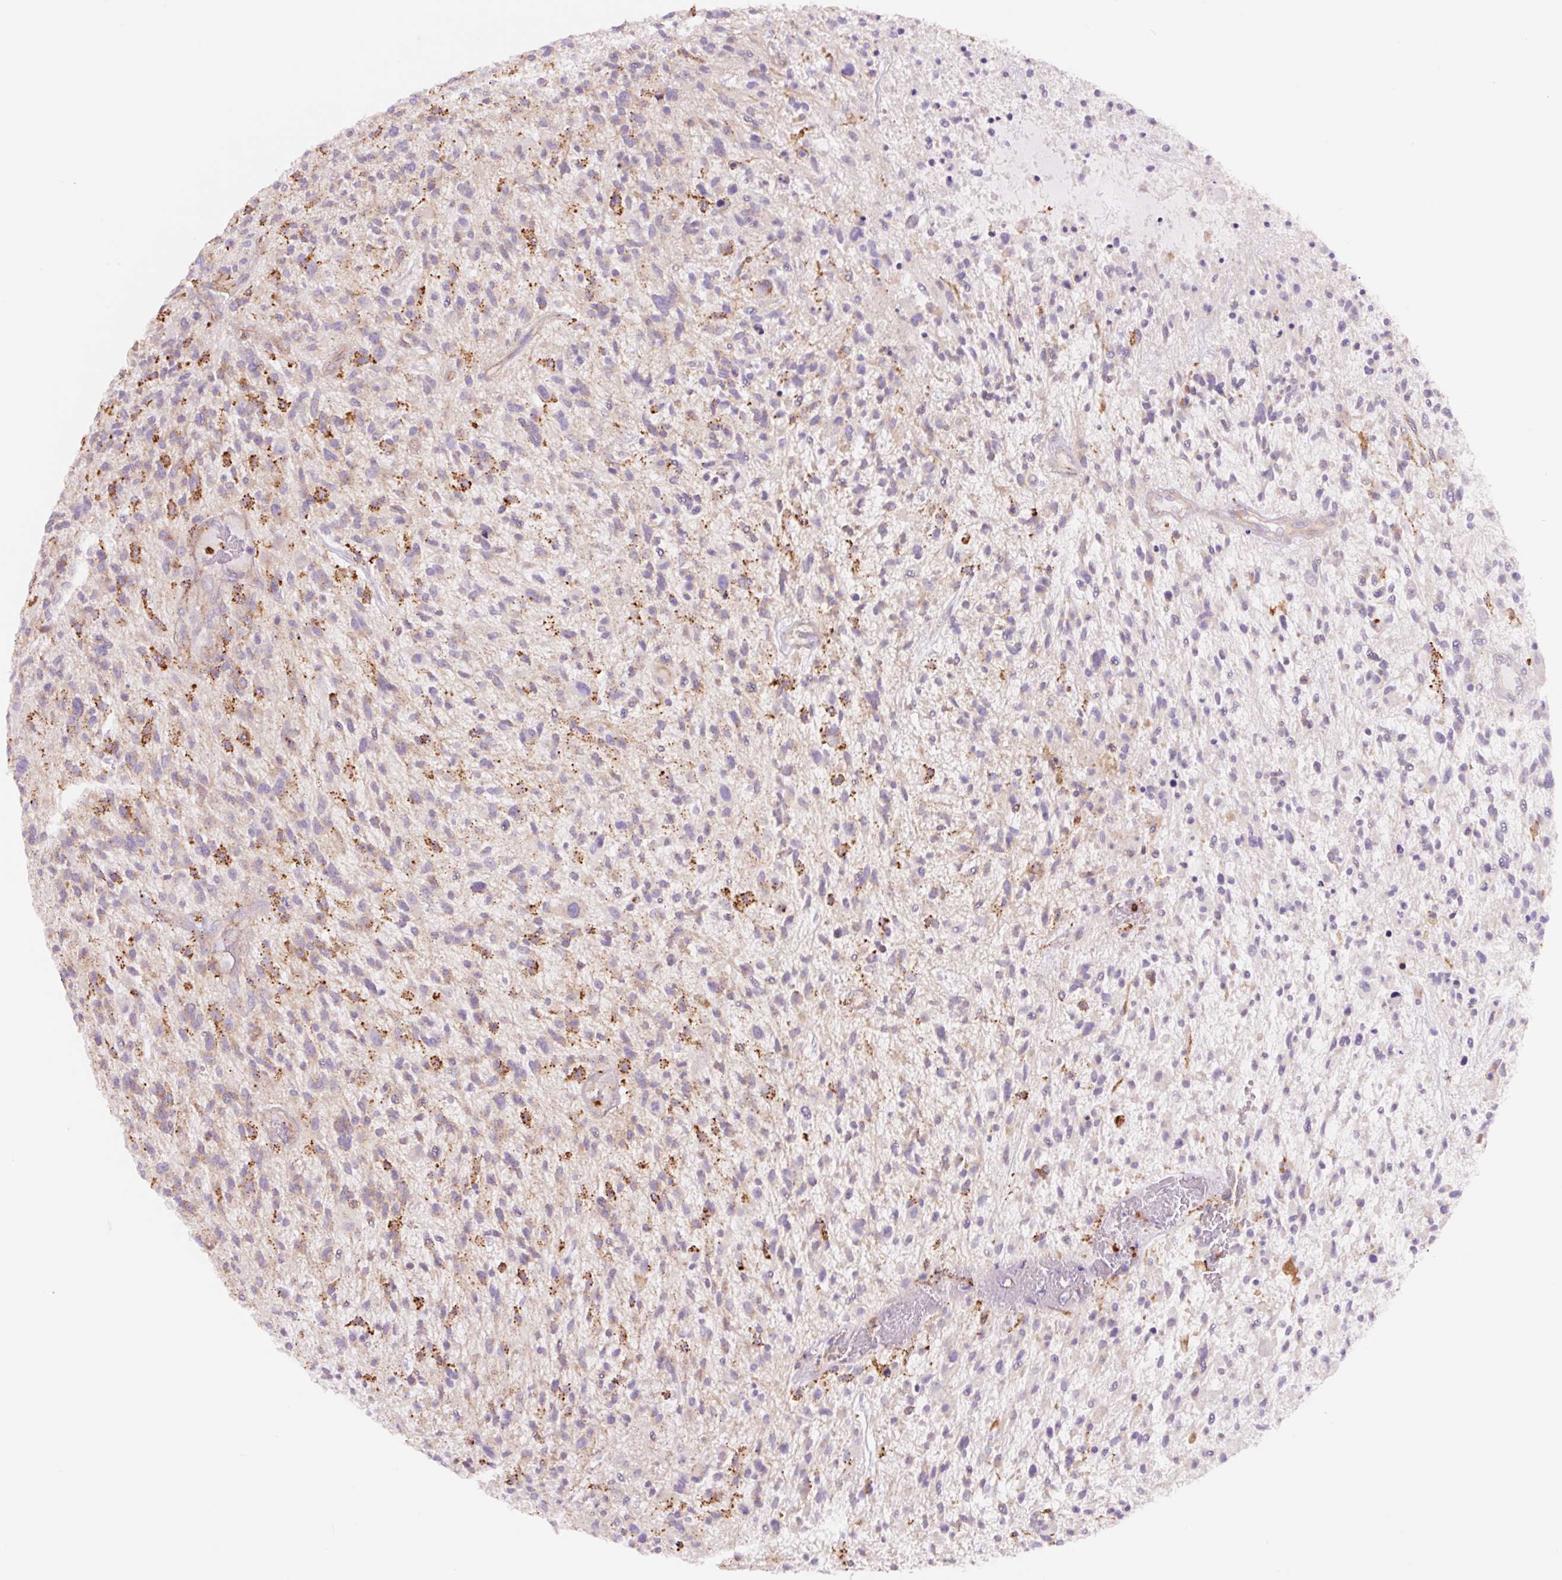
{"staining": {"intensity": "strong", "quantity": "<25%", "location": "cytoplasmic/membranous"}, "tissue": "glioma", "cell_type": "Tumor cells", "image_type": "cancer", "snomed": [{"axis": "morphology", "description": "Glioma, malignant, High grade"}, {"axis": "topography", "description": "Brain"}], "caption": "A histopathology image of human glioma stained for a protein demonstrates strong cytoplasmic/membranous brown staining in tumor cells. Using DAB (3,3'-diaminobenzidine) (brown) and hematoxylin (blue) stains, captured at high magnification using brightfield microscopy.", "gene": "SH2D6", "patient": {"sex": "male", "age": 47}}